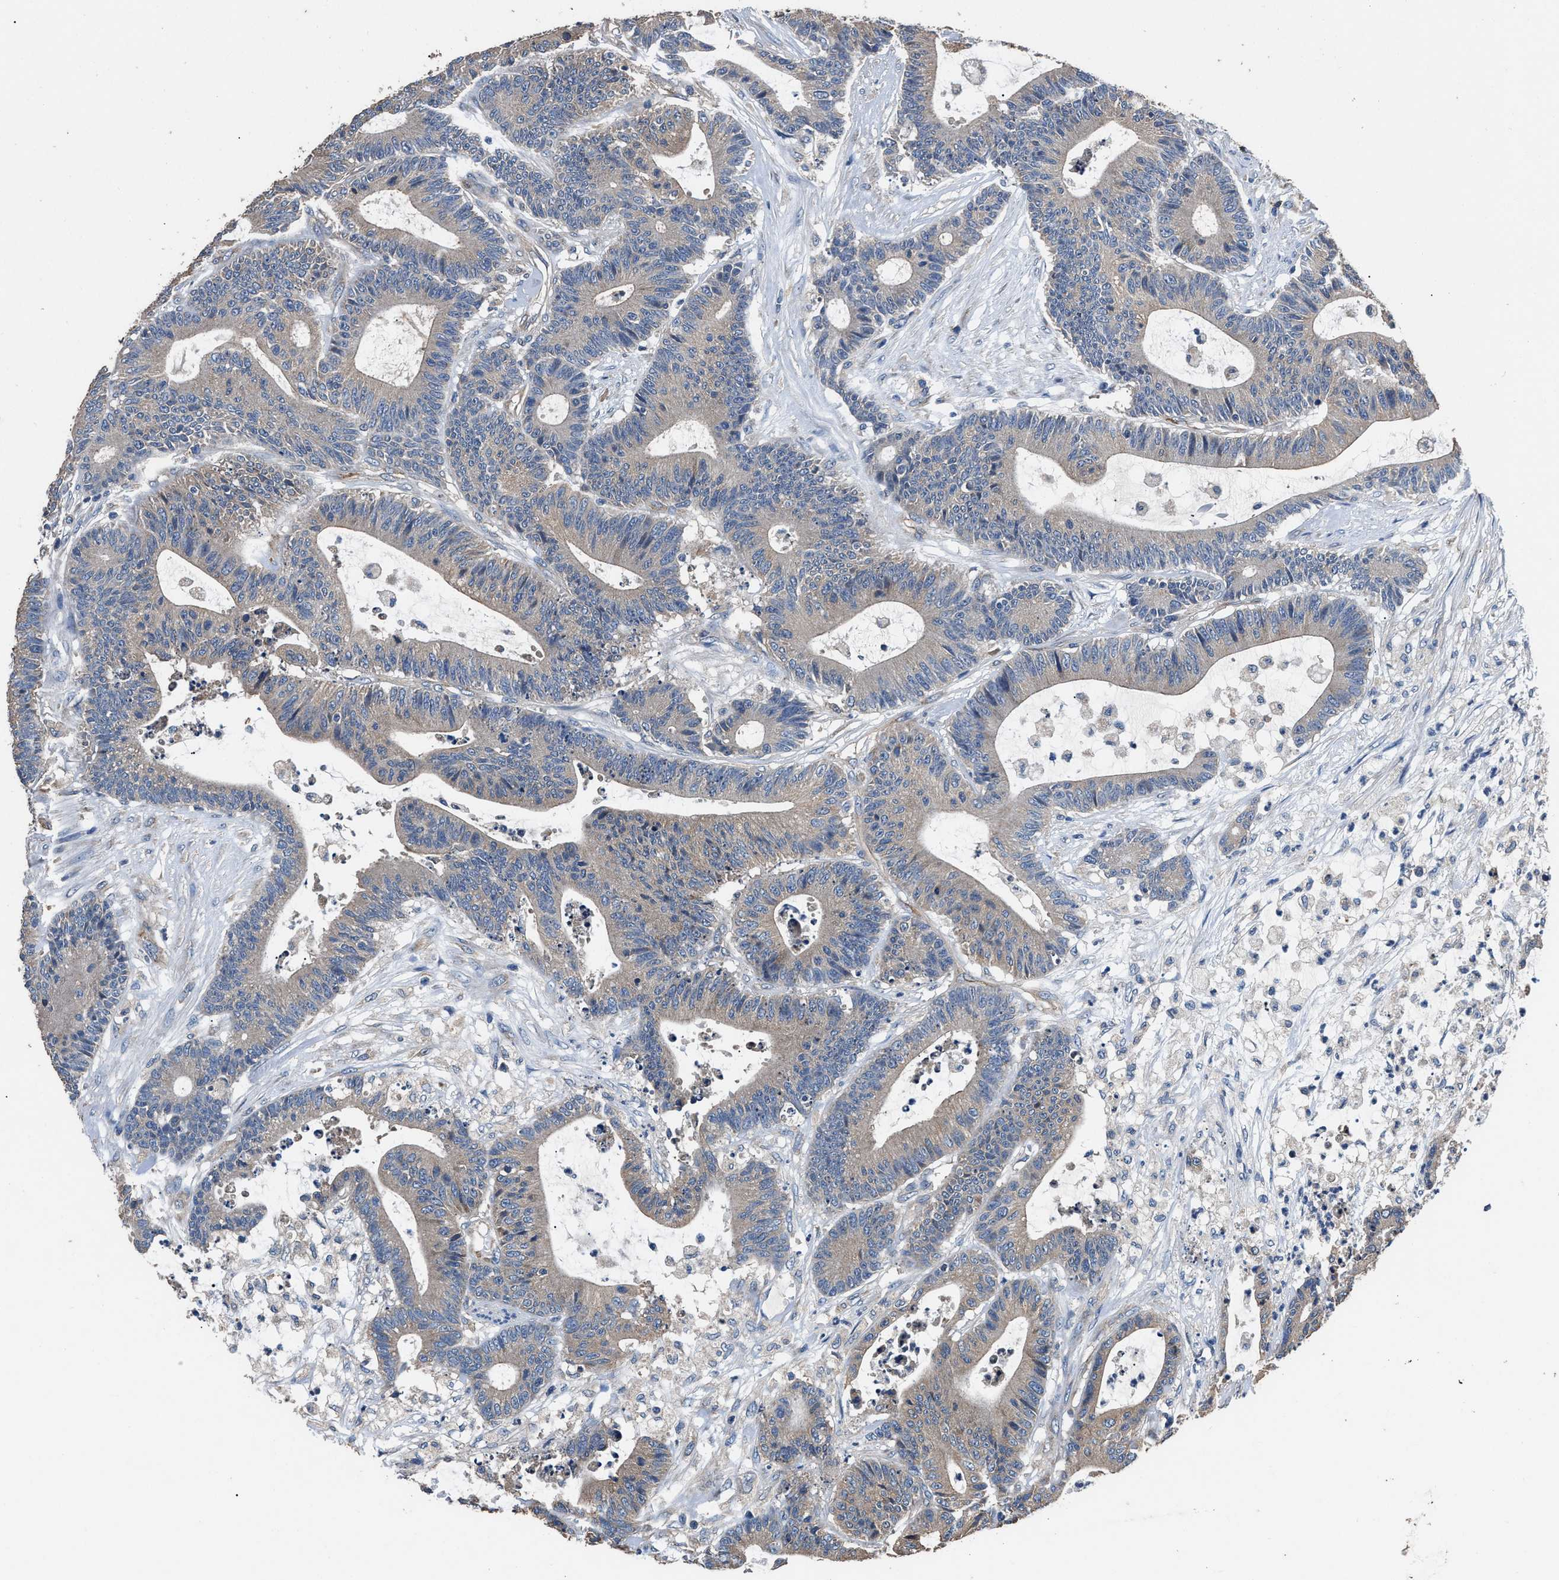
{"staining": {"intensity": "weak", "quantity": ">75%", "location": "cytoplasmic/membranous"}, "tissue": "colorectal cancer", "cell_type": "Tumor cells", "image_type": "cancer", "snomed": [{"axis": "morphology", "description": "Adenocarcinoma, NOS"}, {"axis": "topography", "description": "Colon"}], "caption": "DAB immunohistochemical staining of colorectal cancer (adenocarcinoma) demonstrates weak cytoplasmic/membranous protein positivity in approximately >75% of tumor cells.", "gene": "DHRS7B", "patient": {"sex": "female", "age": 84}}